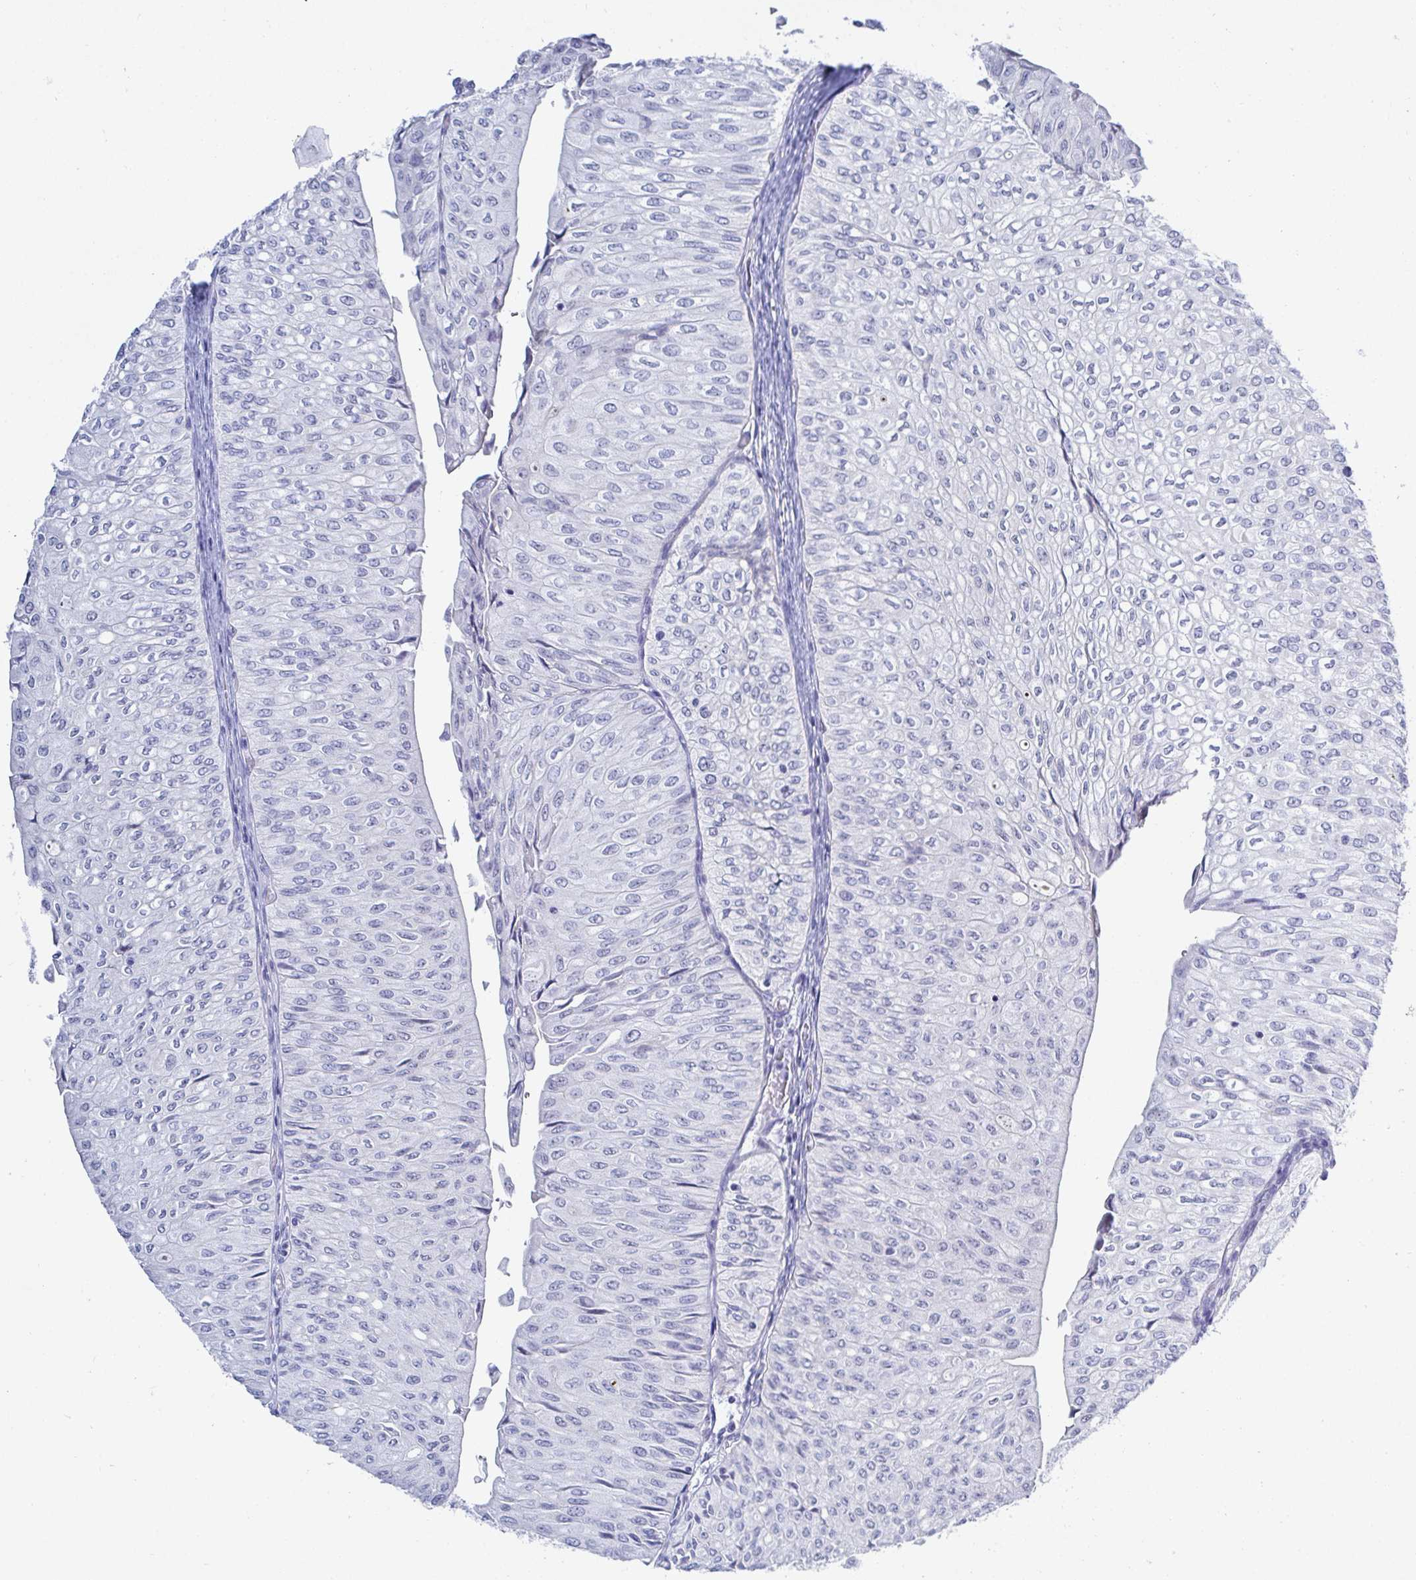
{"staining": {"intensity": "negative", "quantity": "none", "location": "none"}, "tissue": "urothelial cancer", "cell_type": "Tumor cells", "image_type": "cancer", "snomed": [{"axis": "morphology", "description": "Urothelial carcinoma, NOS"}, {"axis": "topography", "description": "Urinary bladder"}], "caption": "Tumor cells show no significant positivity in urothelial cancer.", "gene": "OR10K1", "patient": {"sex": "male", "age": 62}}